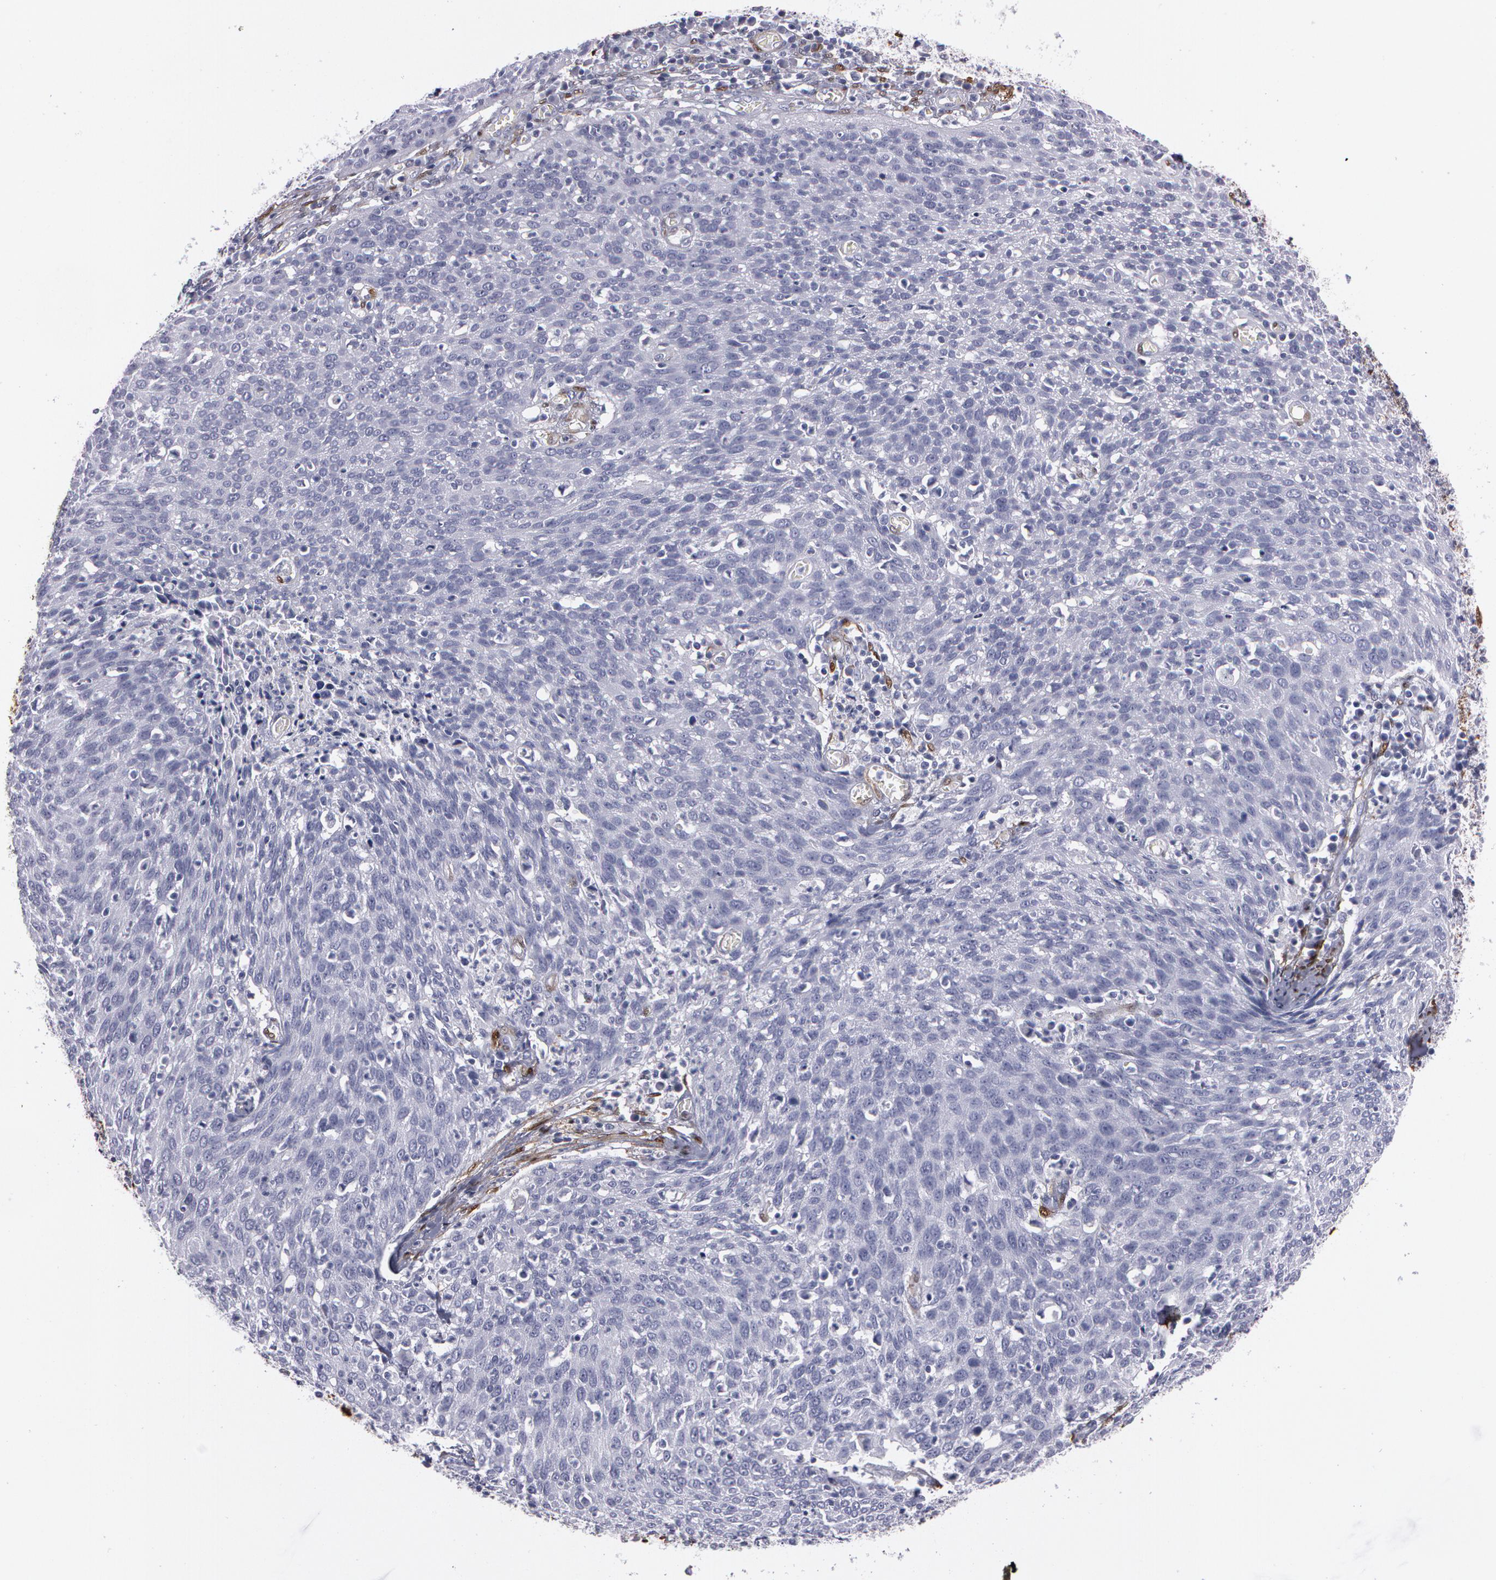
{"staining": {"intensity": "negative", "quantity": "none", "location": "none"}, "tissue": "cervical cancer", "cell_type": "Tumor cells", "image_type": "cancer", "snomed": [{"axis": "morphology", "description": "Squamous cell carcinoma, NOS"}, {"axis": "topography", "description": "Cervix"}], "caption": "Immunohistochemistry of human cervical cancer (squamous cell carcinoma) demonstrates no expression in tumor cells. Nuclei are stained in blue.", "gene": "TAGLN", "patient": {"sex": "female", "age": 38}}